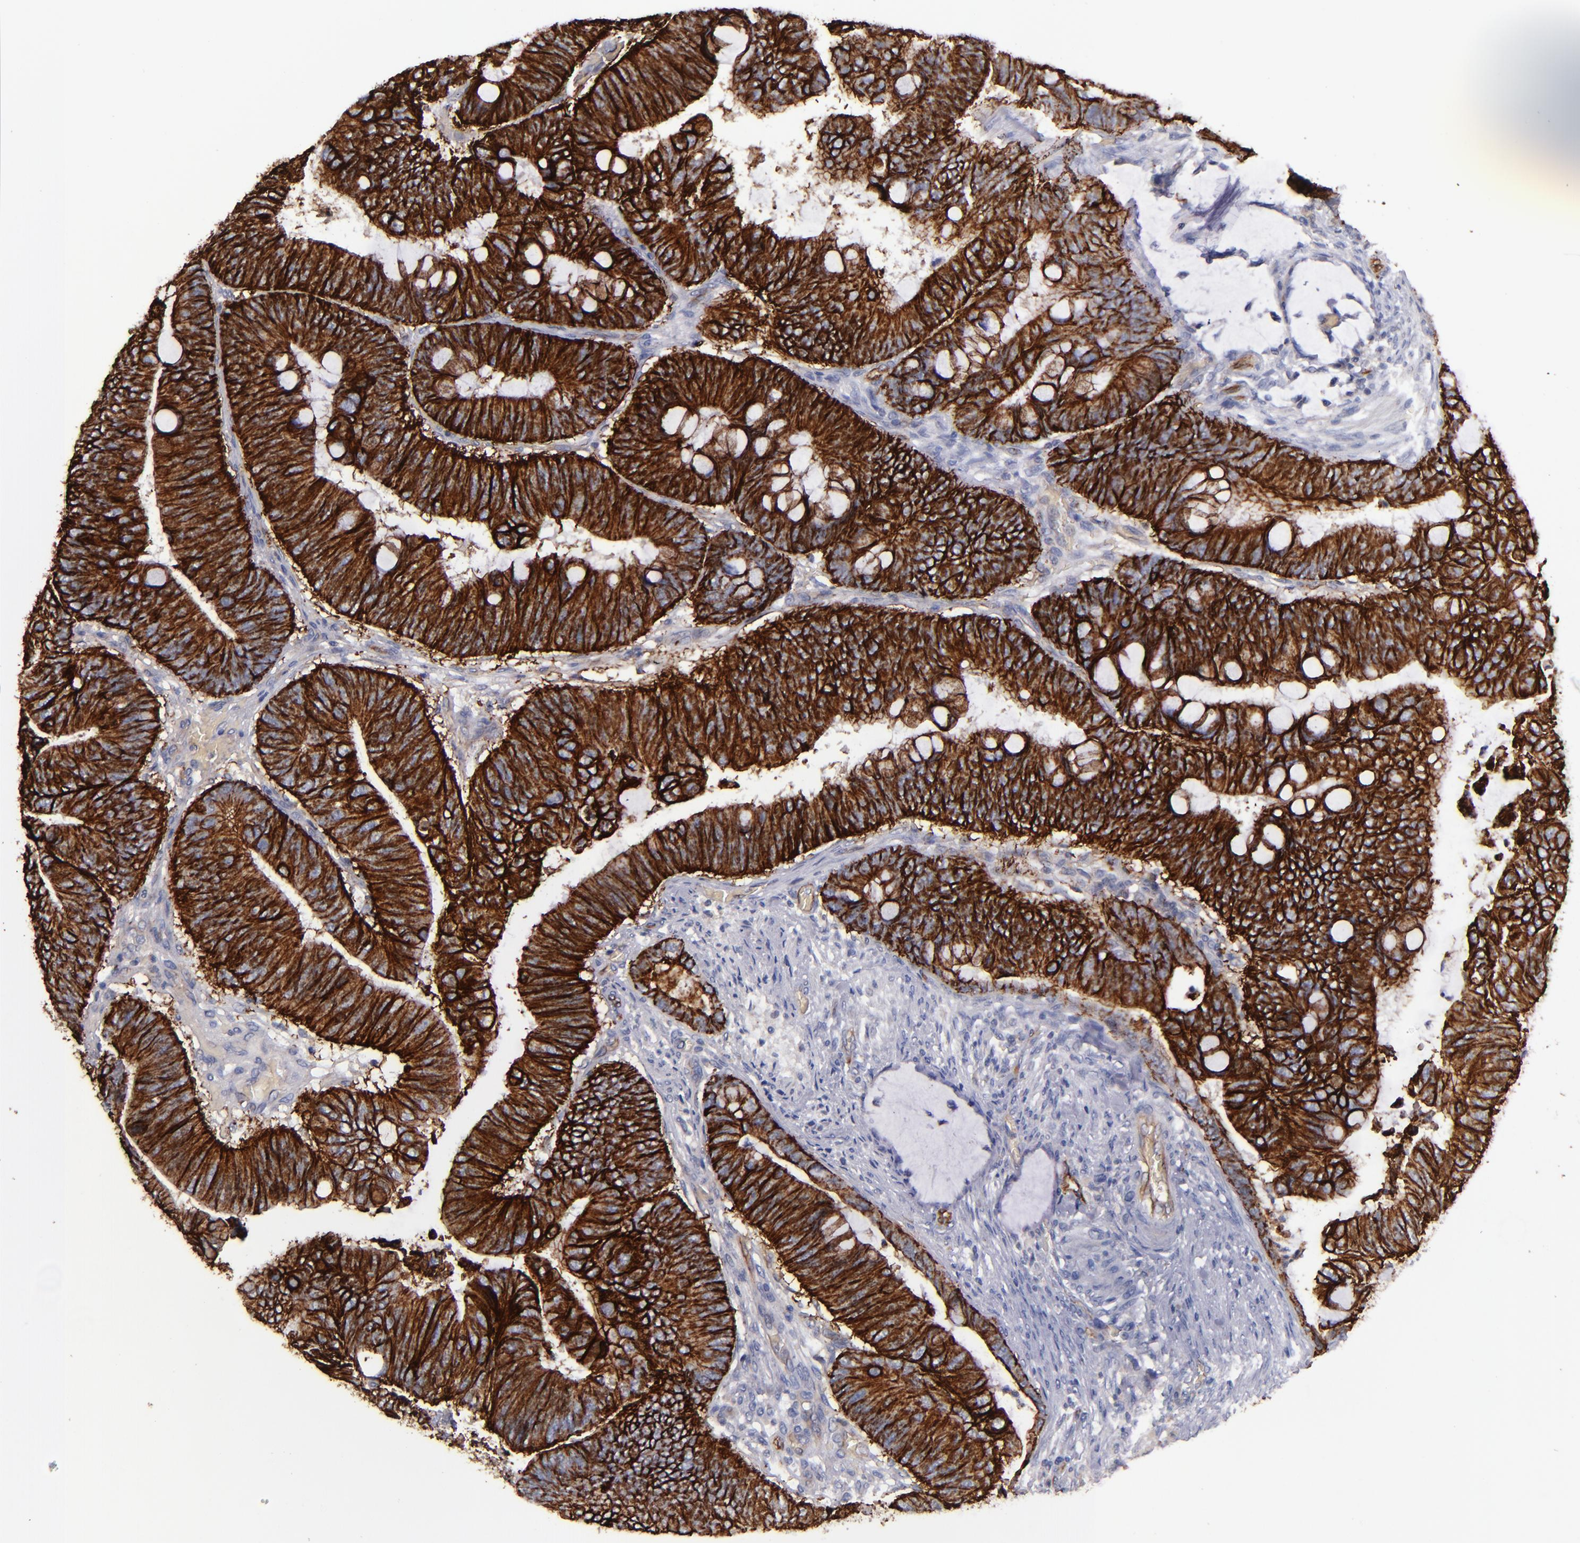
{"staining": {"intensity": "strong", "quantity": ">75%", "location": "cytoplasmic/membranous"}, "tissue": "colorectal cancer", "cell_type": "Tumor cells", "image_type": "cancer", "snomed": [{"axis": "morphology", "description": "Normal tissue, NOS"}, {"axis": "morphology", "description": "Adenocarcinoma, NOS"}, {"axis": "topography", "description": "Rectum"}], "caption": "This histopathology image displays immunohistochemistry staining of colorectal cancer (adenocarcinoma), with high strong cytoplasmic/membranous staining in about >75% of tumor cells.", "gene": "CLDN5", "patient": {"sex": "male", "age": 92}}